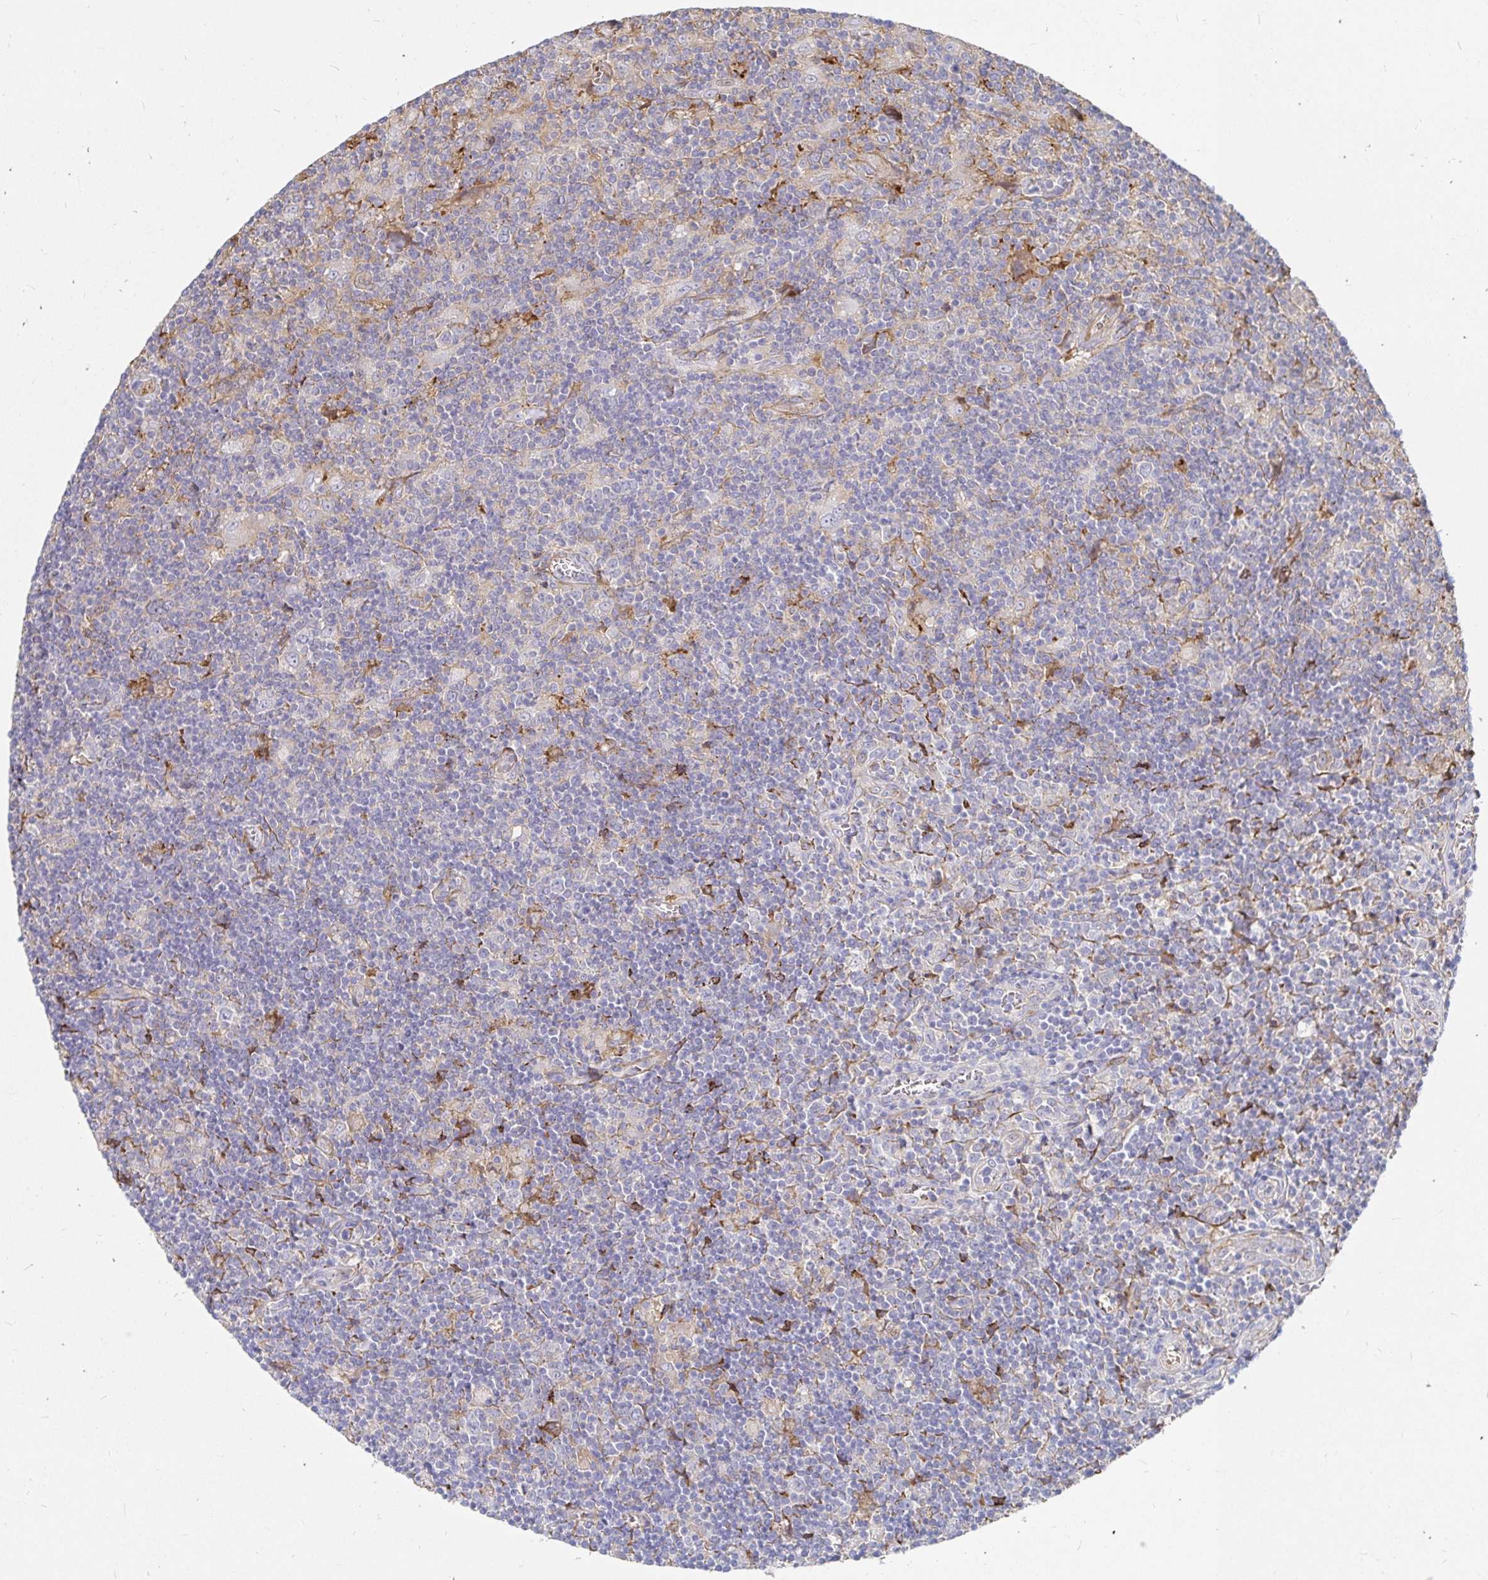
{"staining": {"intensity": "negative", "quantity": "none", "location": "none"}, "tissue": "lymphoma", "cell_type": "Tumor cells", "image_type": "cancer", "snomed": [{"axis": "morphology", "description": "Hodgkin's disease, NOS"}, {"axis": "topography", "description": "Lymph node"}], "caption": "A high-resolution histopathology image shows immunohistochemistry staining of lymphoma, which demonstrates no significant expression in tumor cells. Nuclei are stained in blue.", "gene": "KCTD19", "patient": {"sex": "male", "age": 40}}